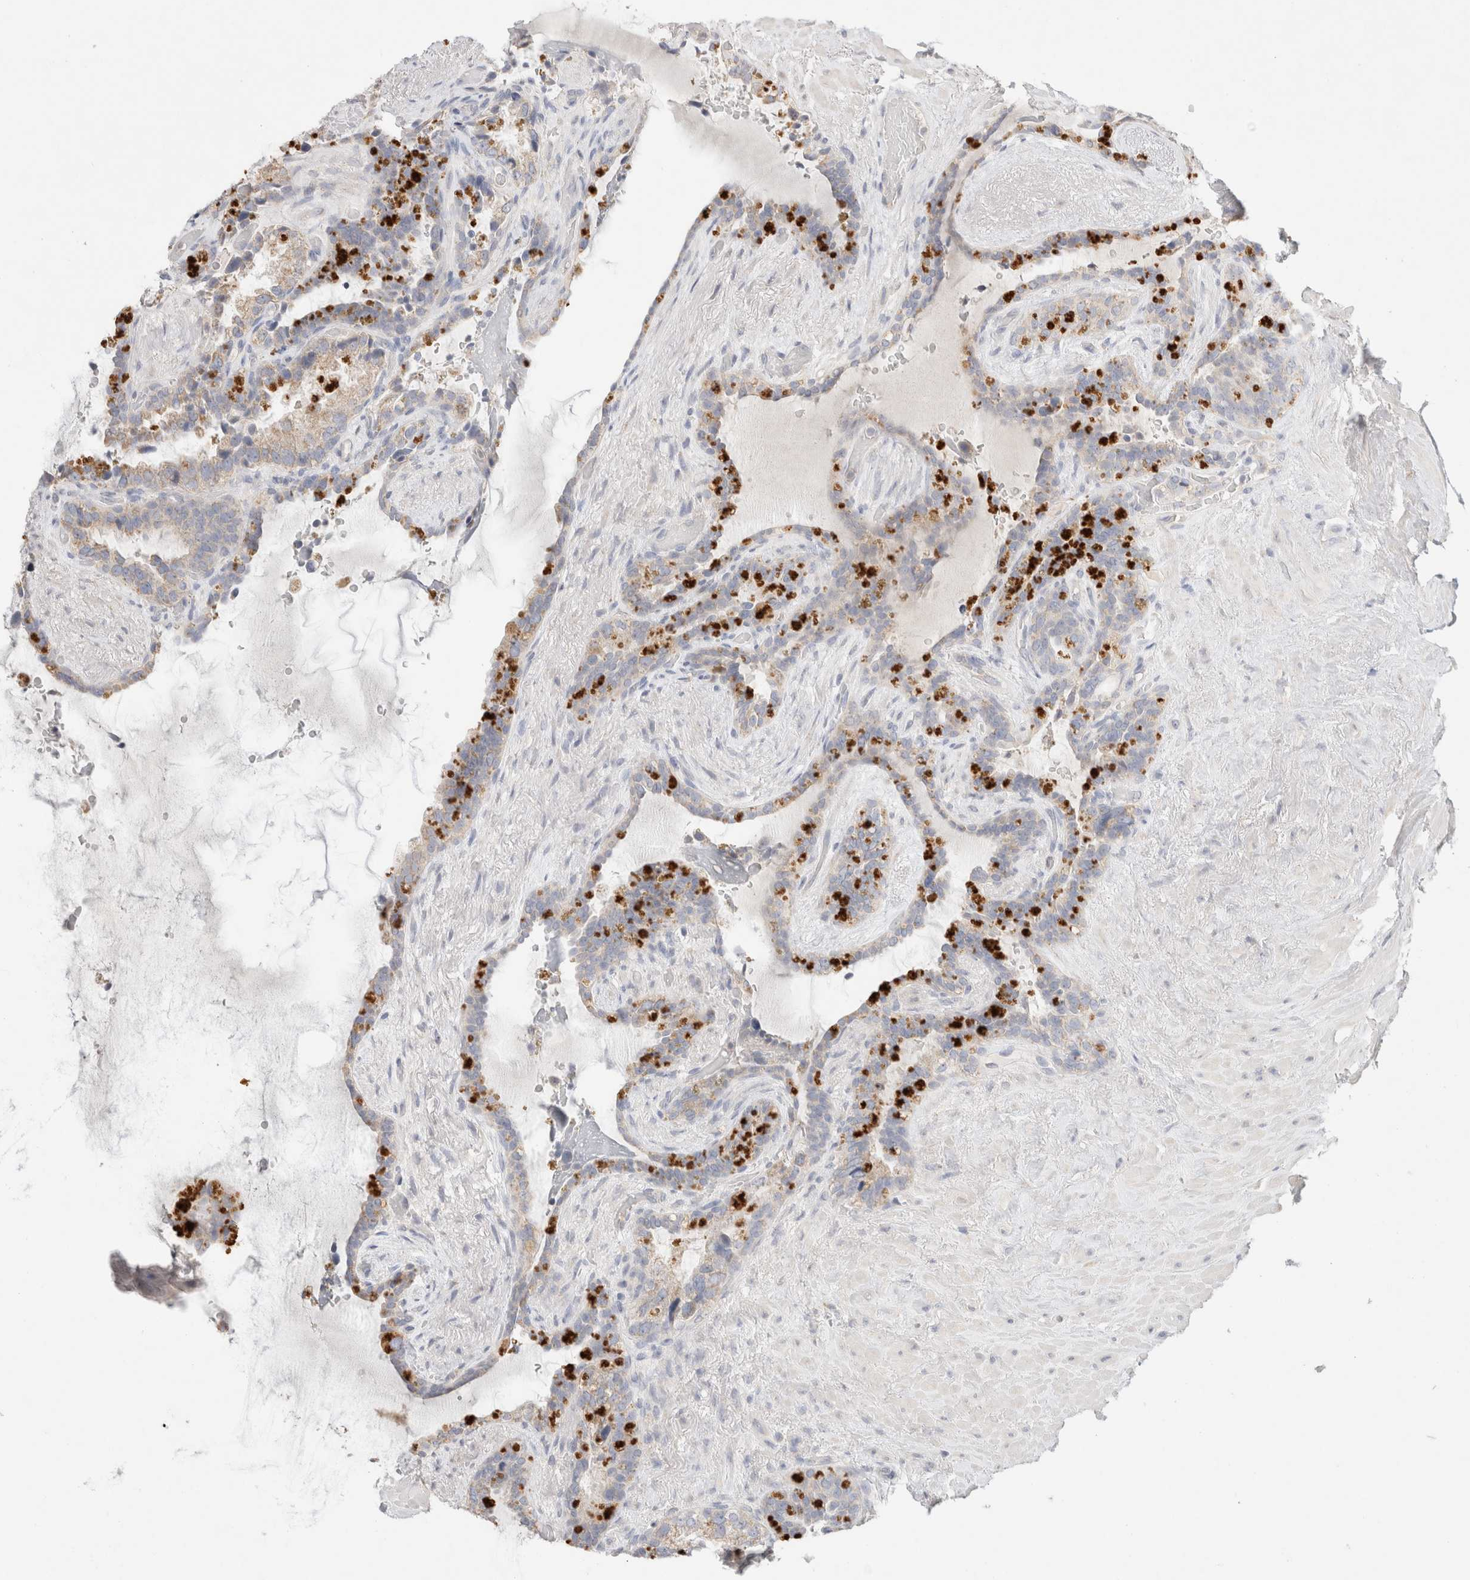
{"staining": {"intensity": "weak", "quantity": "<25%", "location": "cytoplasmic/membranous"}, "tissue": "seminal vesicle", "cell_type": "Glandular cells", "image_type": "normal", "snomed": [{"axis": "morphology", "description": "Normal tissue, NOS"}, {"axis": "topography", "description": "Seminal veicle"}], "caption": "Image shows no significant protein expression in glandular cells of normal seminal vesicle.", "gene": "MPP2", "patient": {"sex": "male", "age": 80}}